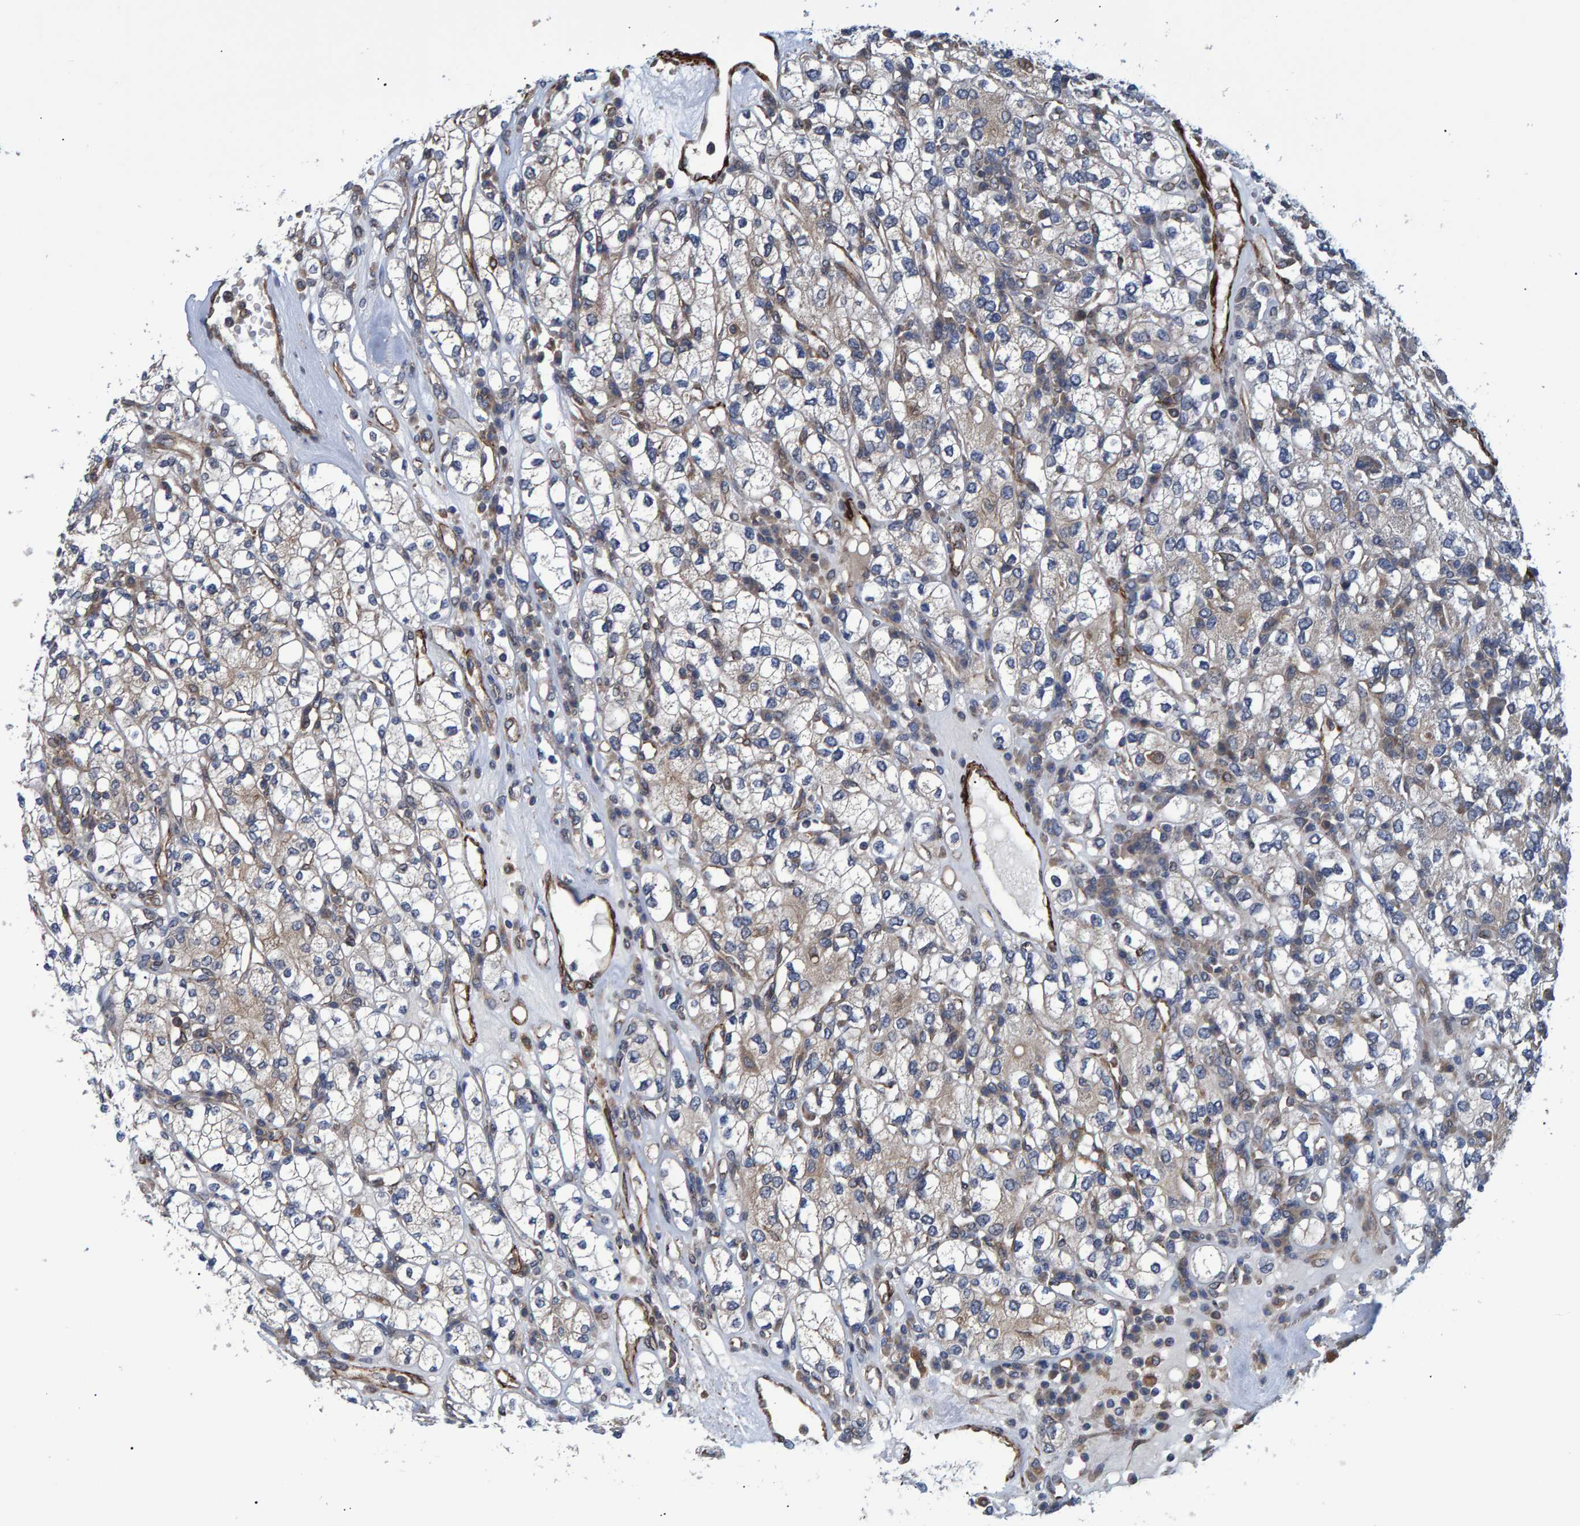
{"staining": {"intensity": "weak", "quantity": "25%-75%", "location": "cytoplasmic/membranous"}, "tissue": "renal cancer", "cell_type": "Tumor cells", "image_type": "cancer", "snomed": [{"axis": "morphology", "description": "Adenocarcinoma, NOS"}, {"axis": "topography", "description": "Kidney"}], "caption": "Renal adenocarcinoma stained for a protein (brown) reveals weak cytoplasmic/membranous positive staining in approximately 25%-75% of tumor cells.", "gene": "ATP6V1H", "patient": {"sex": "male", "age": 77}}